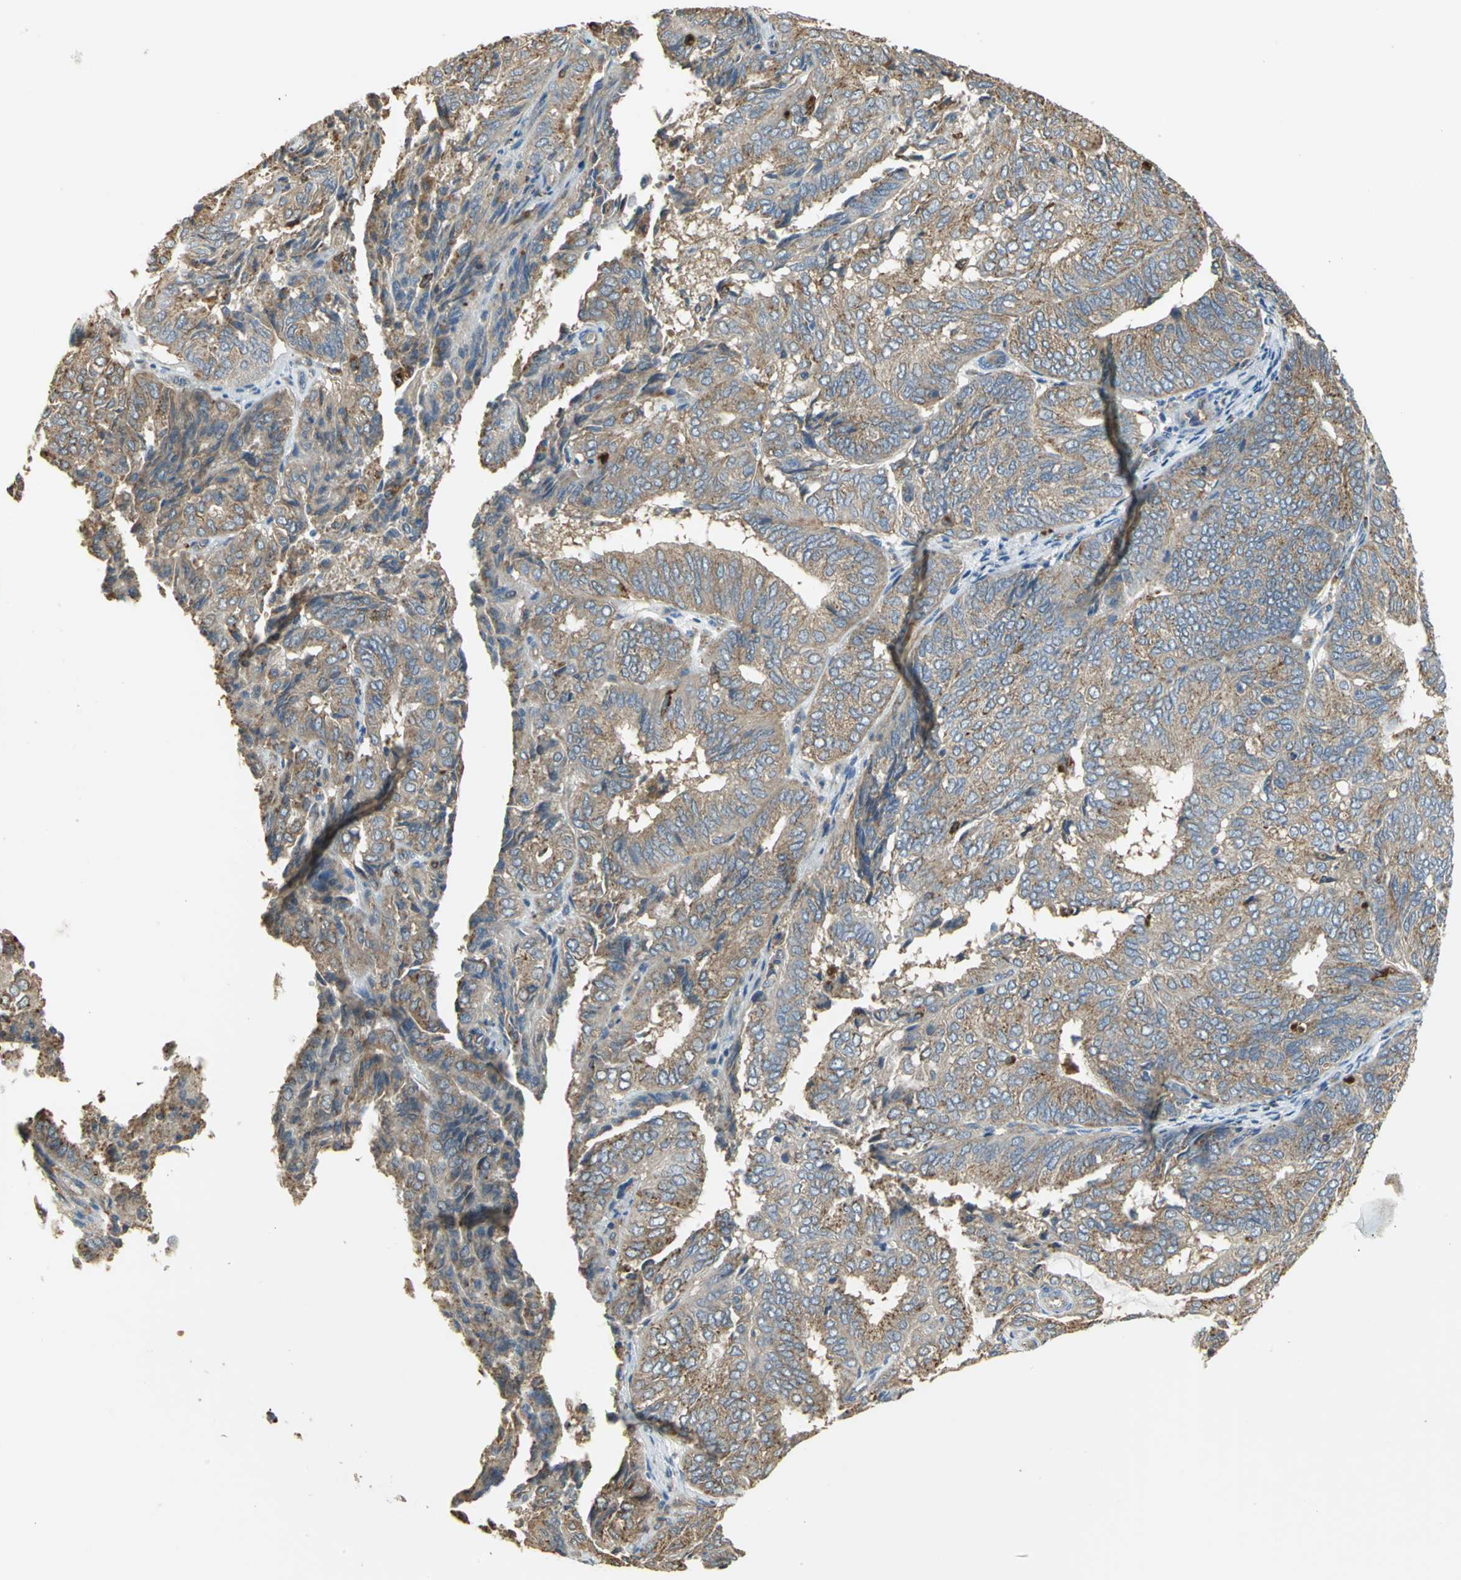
{"staining": {"intensity": "weak", "quantity": "25%-75%", "location": "cytoplasmic/membranous"}, "tissue": "endometrial cancer", "cell_type": "Tumor cells", "image_type": "cancer", "snomed": [{"axis": "morphology", "description": "Adenocarcinoma, NOS"}, {"axis": "topography", "description": "Uterus"}], "caption": "This histopathology image shows endometrial cancer stained with immunohistochemistry to label a protein in brown. The cytoplasmic/membranous of tumor cells show weak positivity for the protein. Nuclei are counter-stained blue.", "gene": "DIAPH2", "patient": {"sex": "female", "age": 60}}